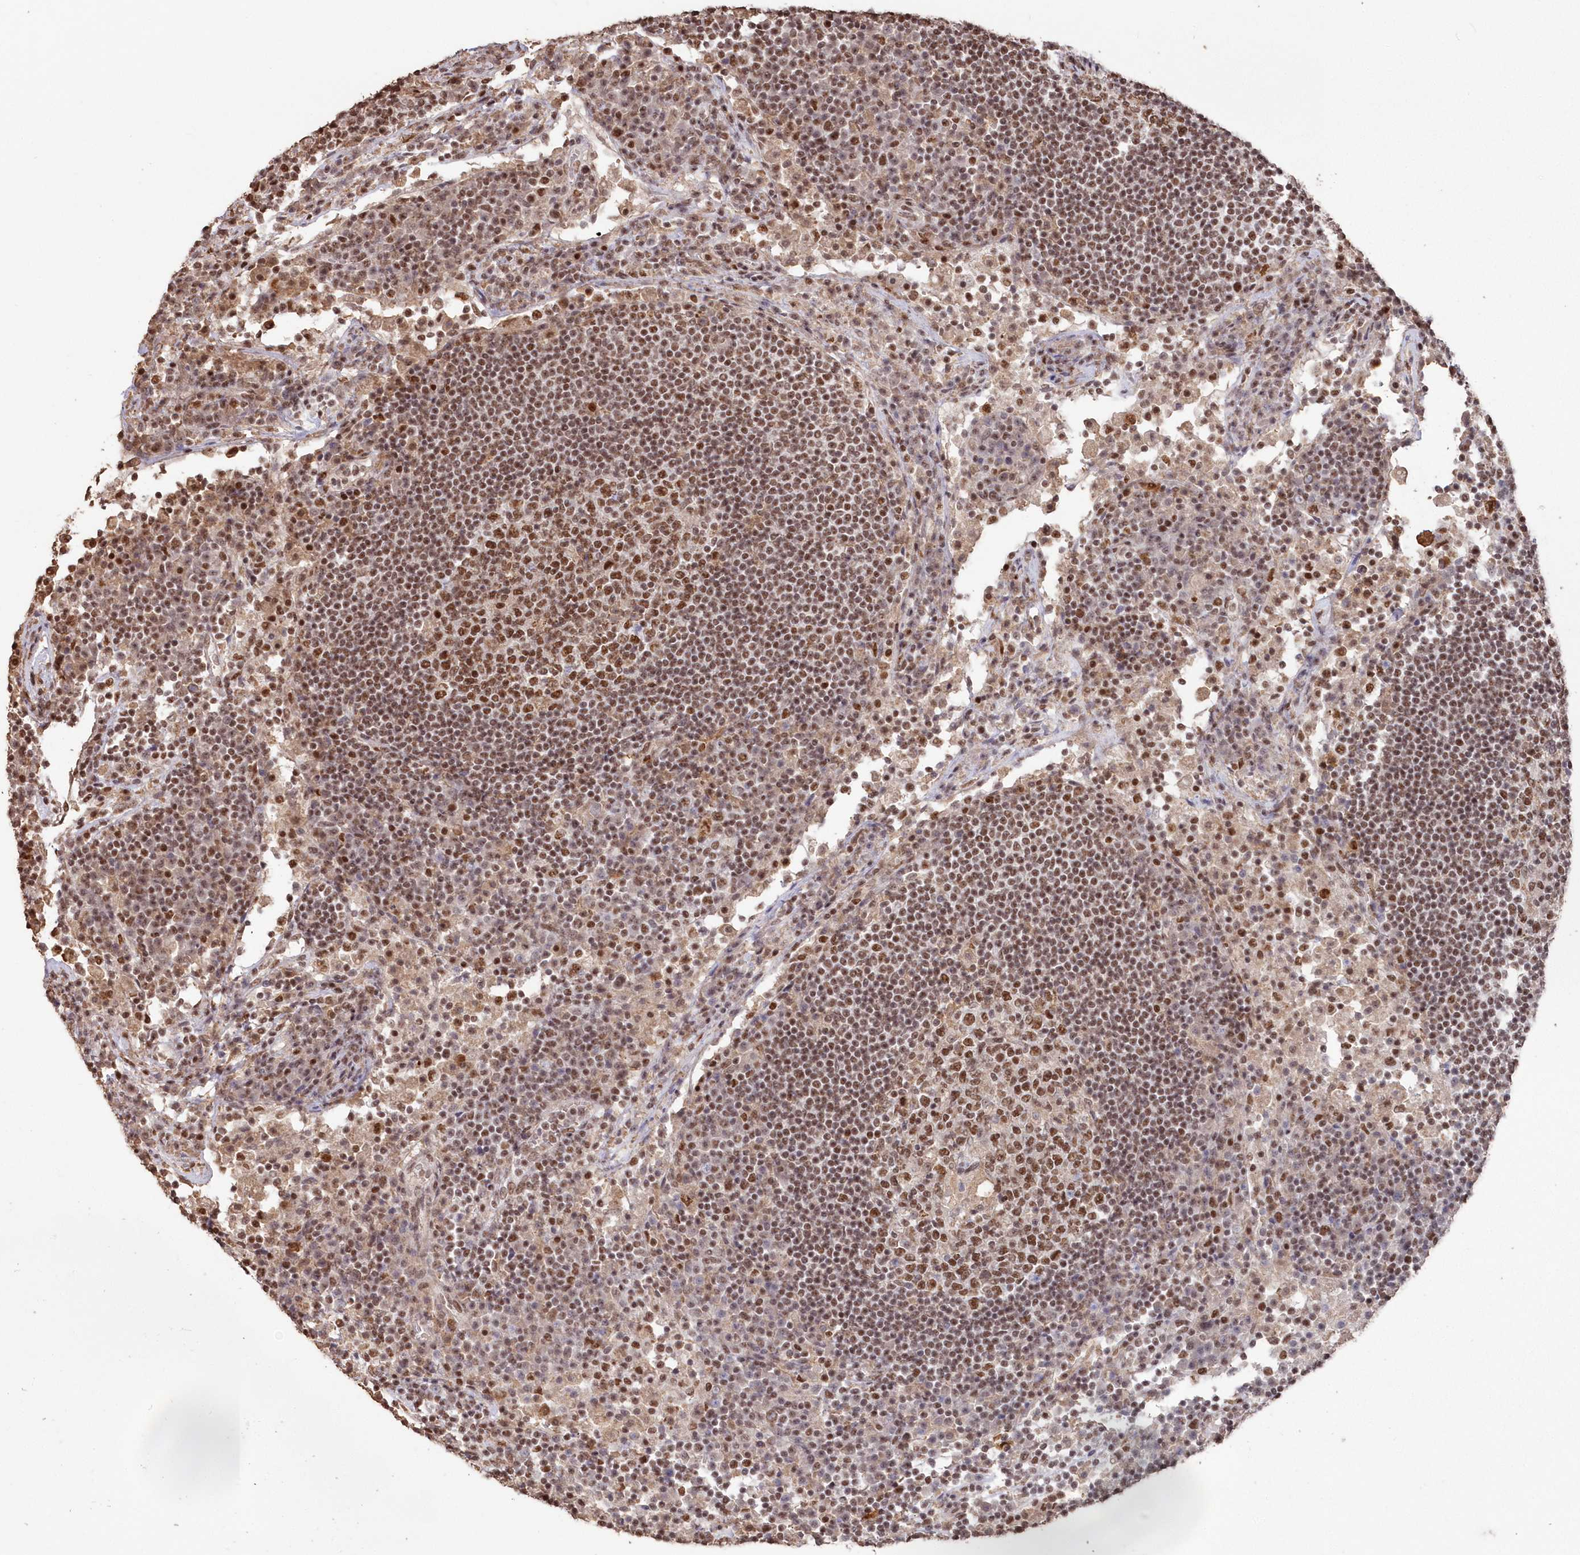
{"staining": {"intensity": "moderate", "quantity": ">75%", "location": "nuclear"}, "tissue": "lymph node", "cell_type": "Germinal center cells", "image_type": "normal", "snomed": [{"axis": "morphology", "description": "Normal tissue, NOS"}, {"axis": "topography", "description": "Lymph node"}], "caption": "Benign lymph node exhibits moderate nuclear staining in approximately >75% of germinal center cells, visualized by immunohistochemistry.", "gene": "PDS5A", "patient": {"sex": "female", "age": 53}}